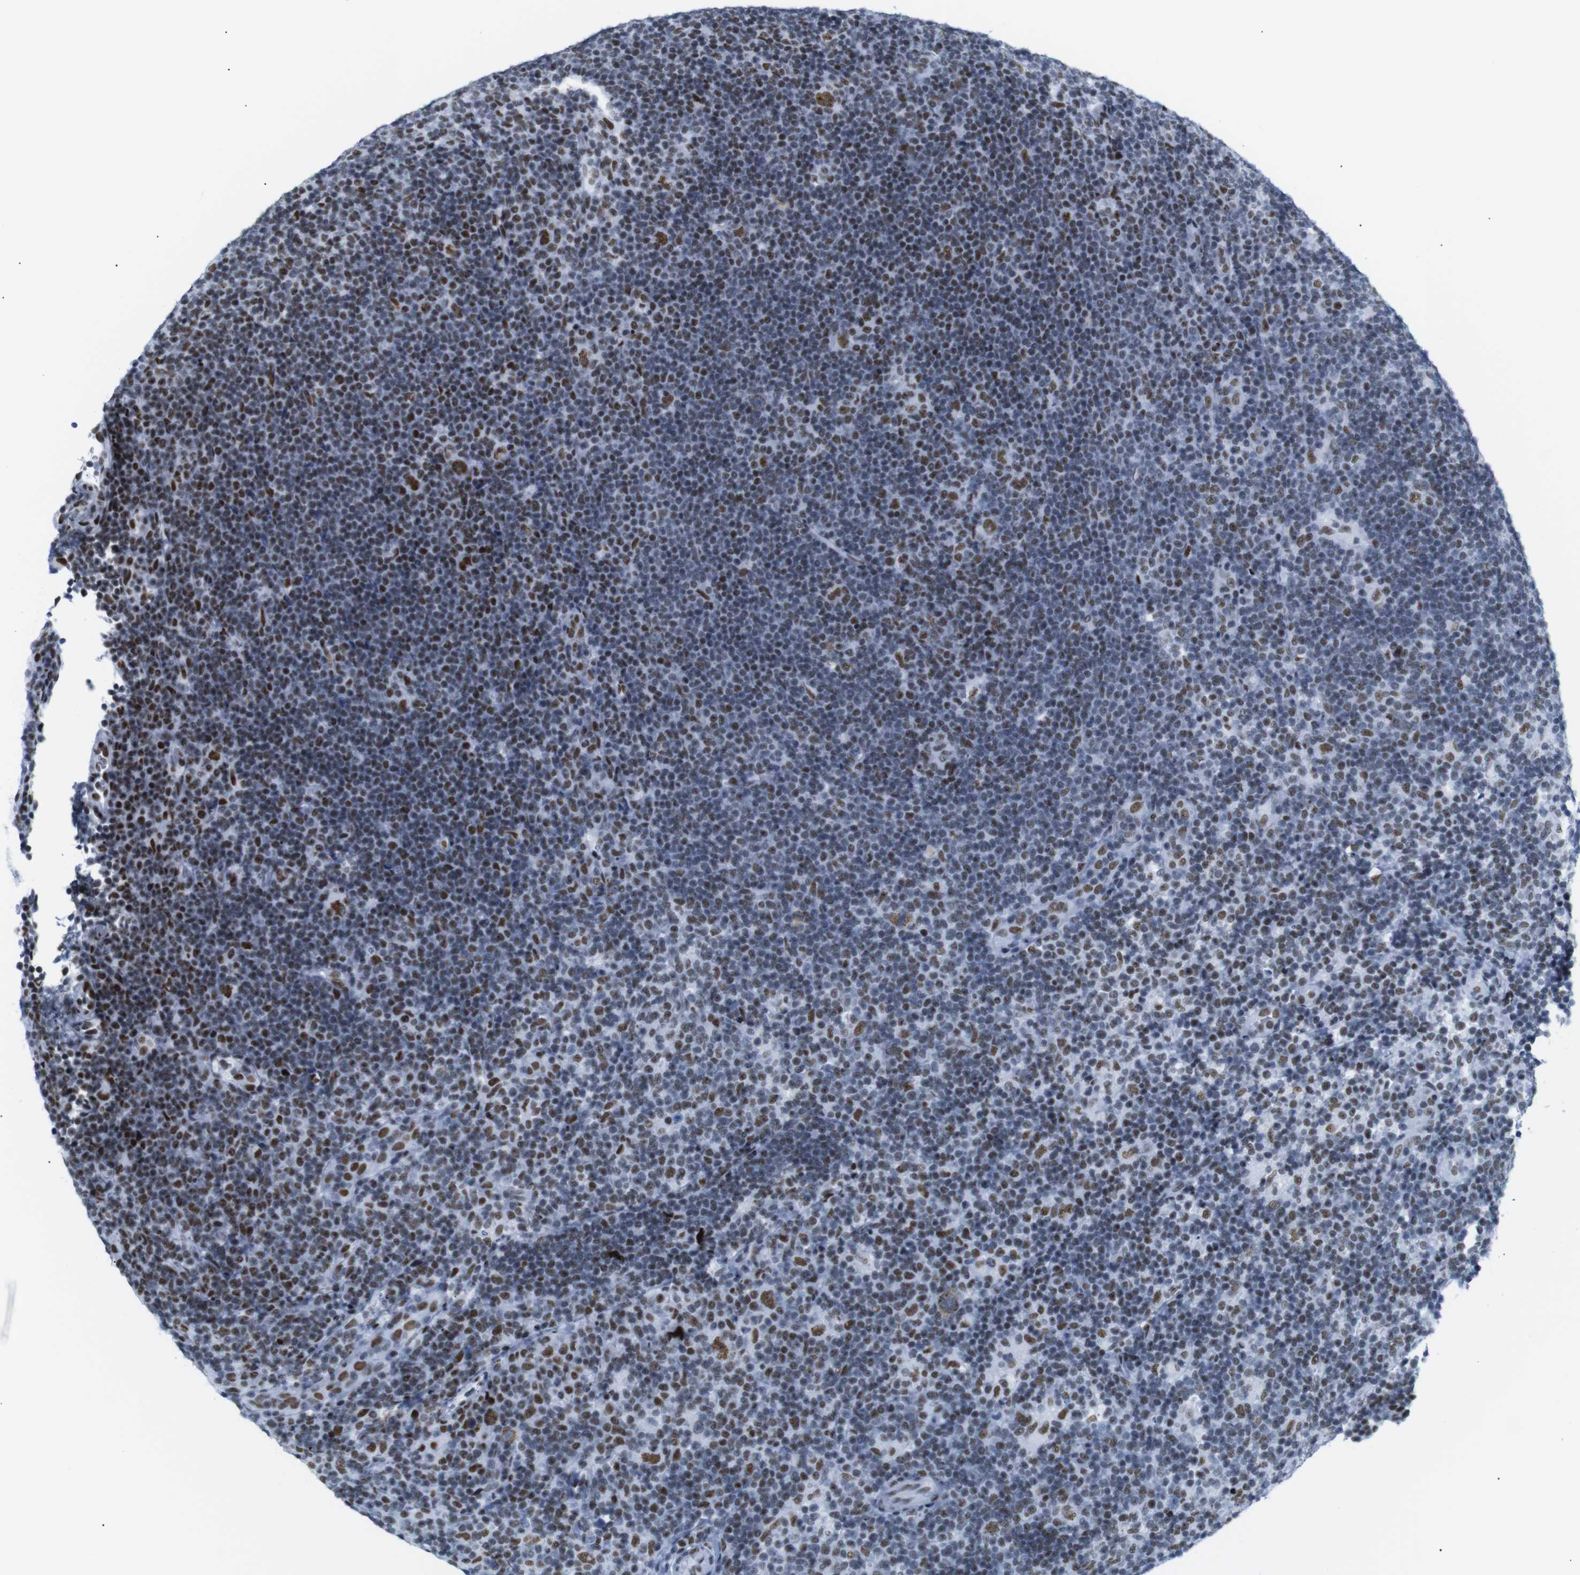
{"staining": {"intensity": "strong", "quantity": ">75%", "location": "nuclear"}, "tissue": "lymphoma", "cell_type": "Tumor cells", "image_type": "cancer", "snomed": [{"axis": "morphology", "description": "Hodgkin's disease, NOS"}, {"axis": "topography", "description": "Lymph node"}], "caption": "IHC staining of Hodgkin's disease, which exhibits high levels of strong nuclear expression in about >75% of tumor cells indicating strong nuclear protein positivity. The staining was performed using DAB (brown) for protein detection and nuclei were counterstained in hematoxylin (blue).", "gene": "TRA2B", "patient": {"sex": "female", "age": 57}}